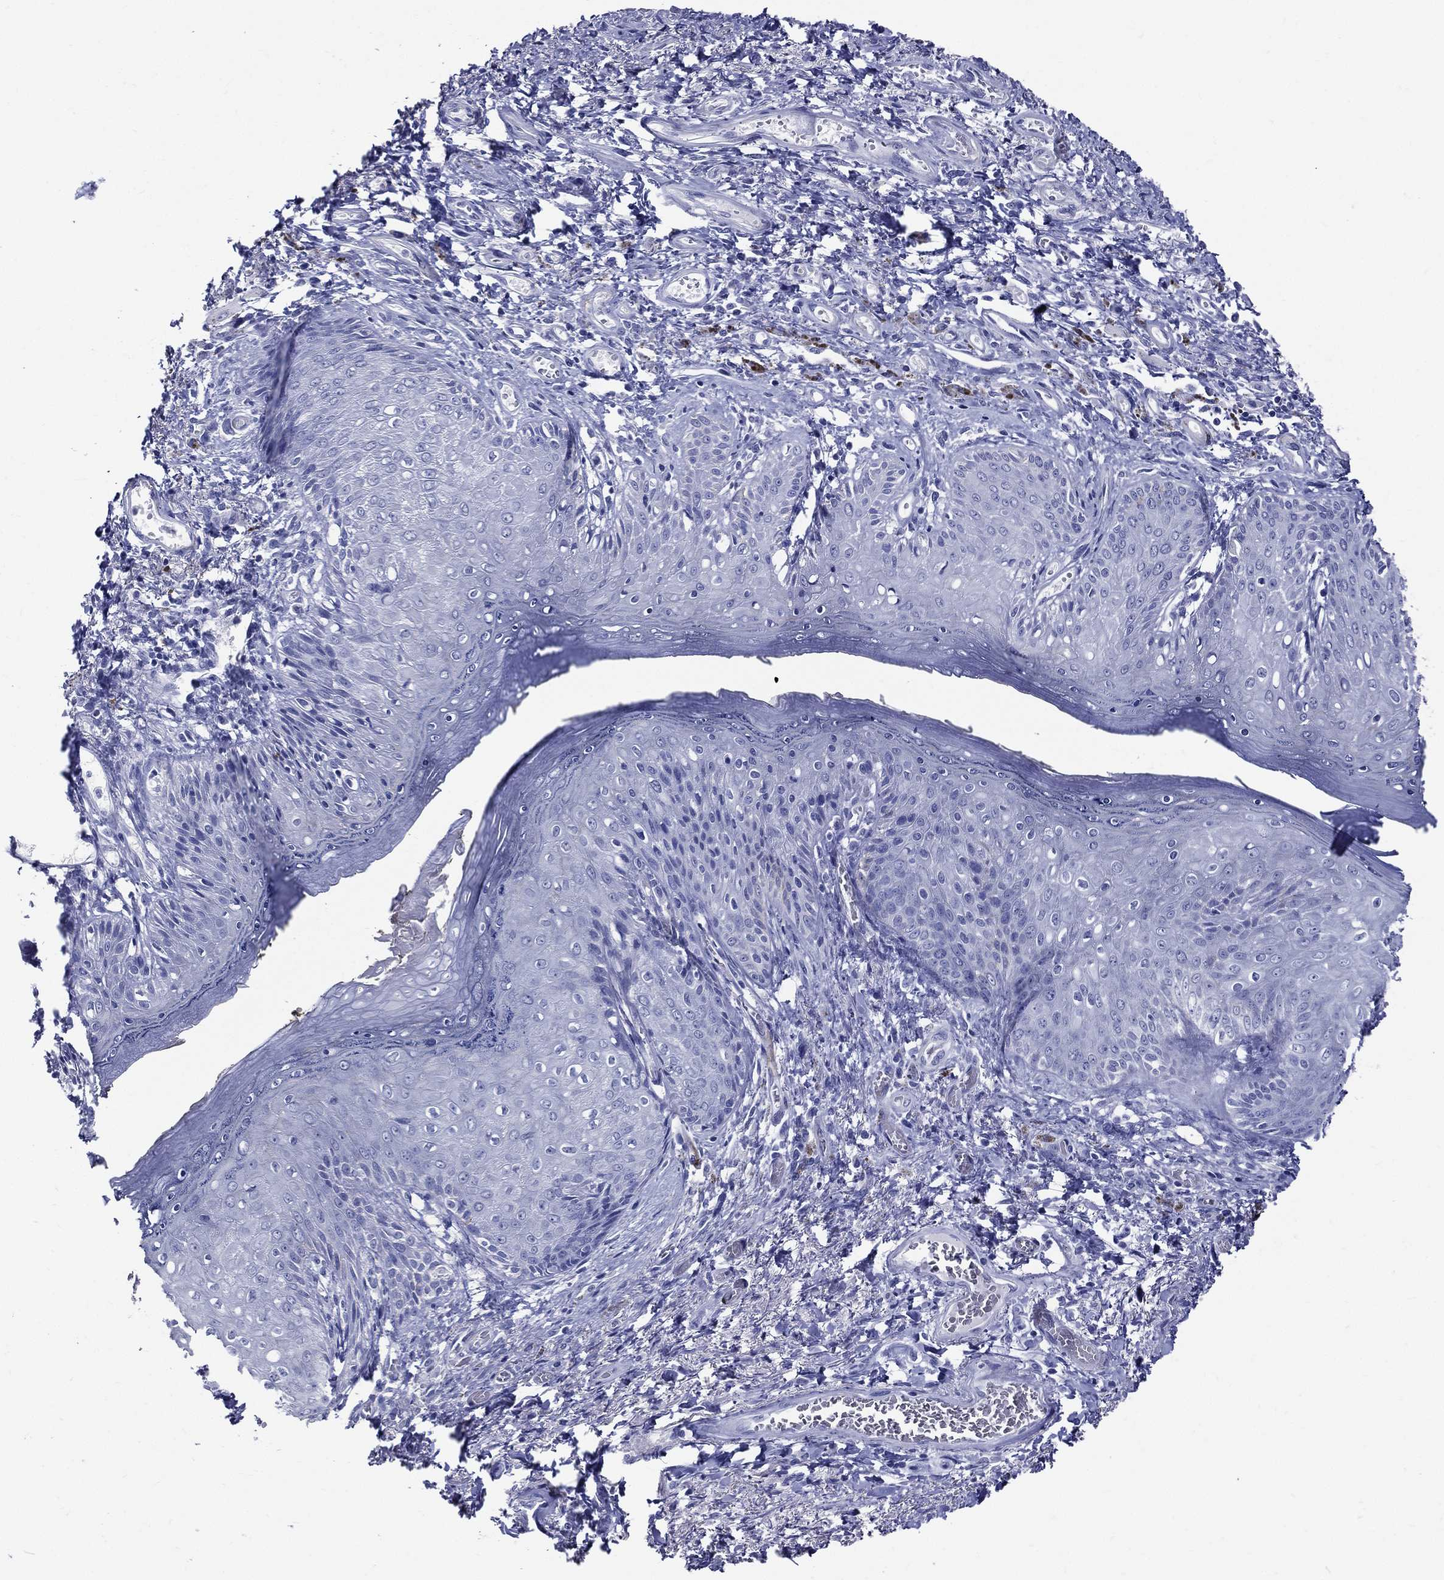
{"staining": {"intensity": "negative", "quantity": "none", "location": "none"}, "tissue": "skin", "cell_type": "Epidermal cells", "image_type": "normal", "snomed": [{"axis": "morphology", "description": "Normal tissue, NOS"}, {"axis": "morphology", "description": "Adenocarcinoma, NOS"}, {"axis": "topography", "description": "Rectum"}, {"axis": "topography", "description": "Anal"}], "caption": "DAB (3,3'-diaminobenzidine) immunohistochemical staining of benign skin exhibits no significant expression in epidermal cells. (Stains: DAB immunohistochemistry (IHC) with hematoxylin counter stain, Microscopy: brightfield microscopy at high magnification).", "gene": "ACE2", "patient": {"sex": "female", "age": 68}}